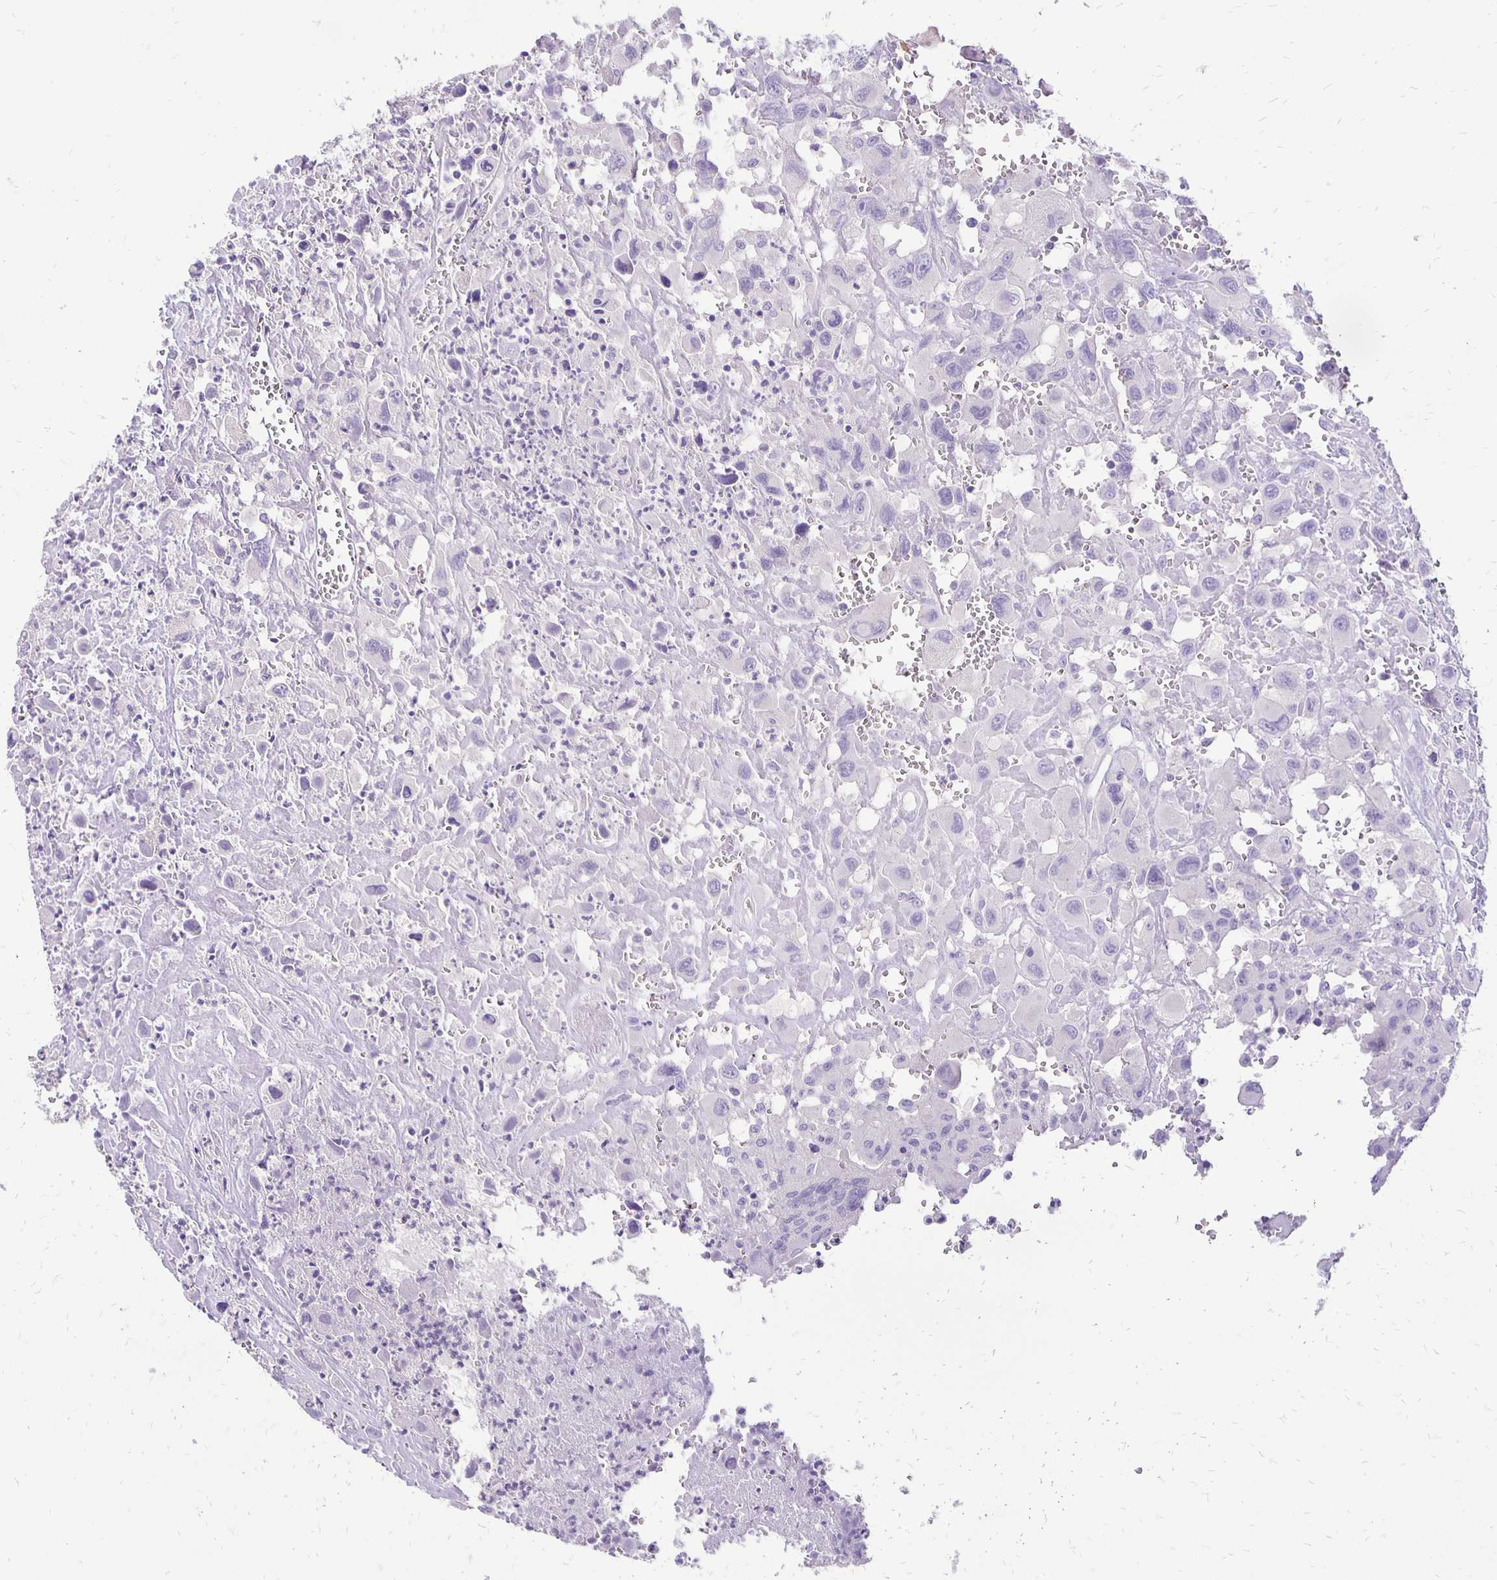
{"staining": {"intensity": "negative", "quantity": "none", "location": "none"}, "tissue": "head and neck cancer", "cell_type": "Tumor cells", "image_type": "cancer", "snomed": [{"axis": "morphology", "description": "Squamous cell carcinoma, NOS"}, {"axis": "morphology", "description": "Squamous cell carcinoma, metastatic, NOS"}, {"axis": "topography", "description": "Oral tissue"}, {"axis": "topography", "description": "Head-Neck"}], "caption": "Immunohistochemistry (IHC) of human head and neck cancer demonstrates no positivity in tumor cells. Nuclei are stained in blue.", "gene": "ANKRD45", "patient": {"sex": "female", "age": 85}}